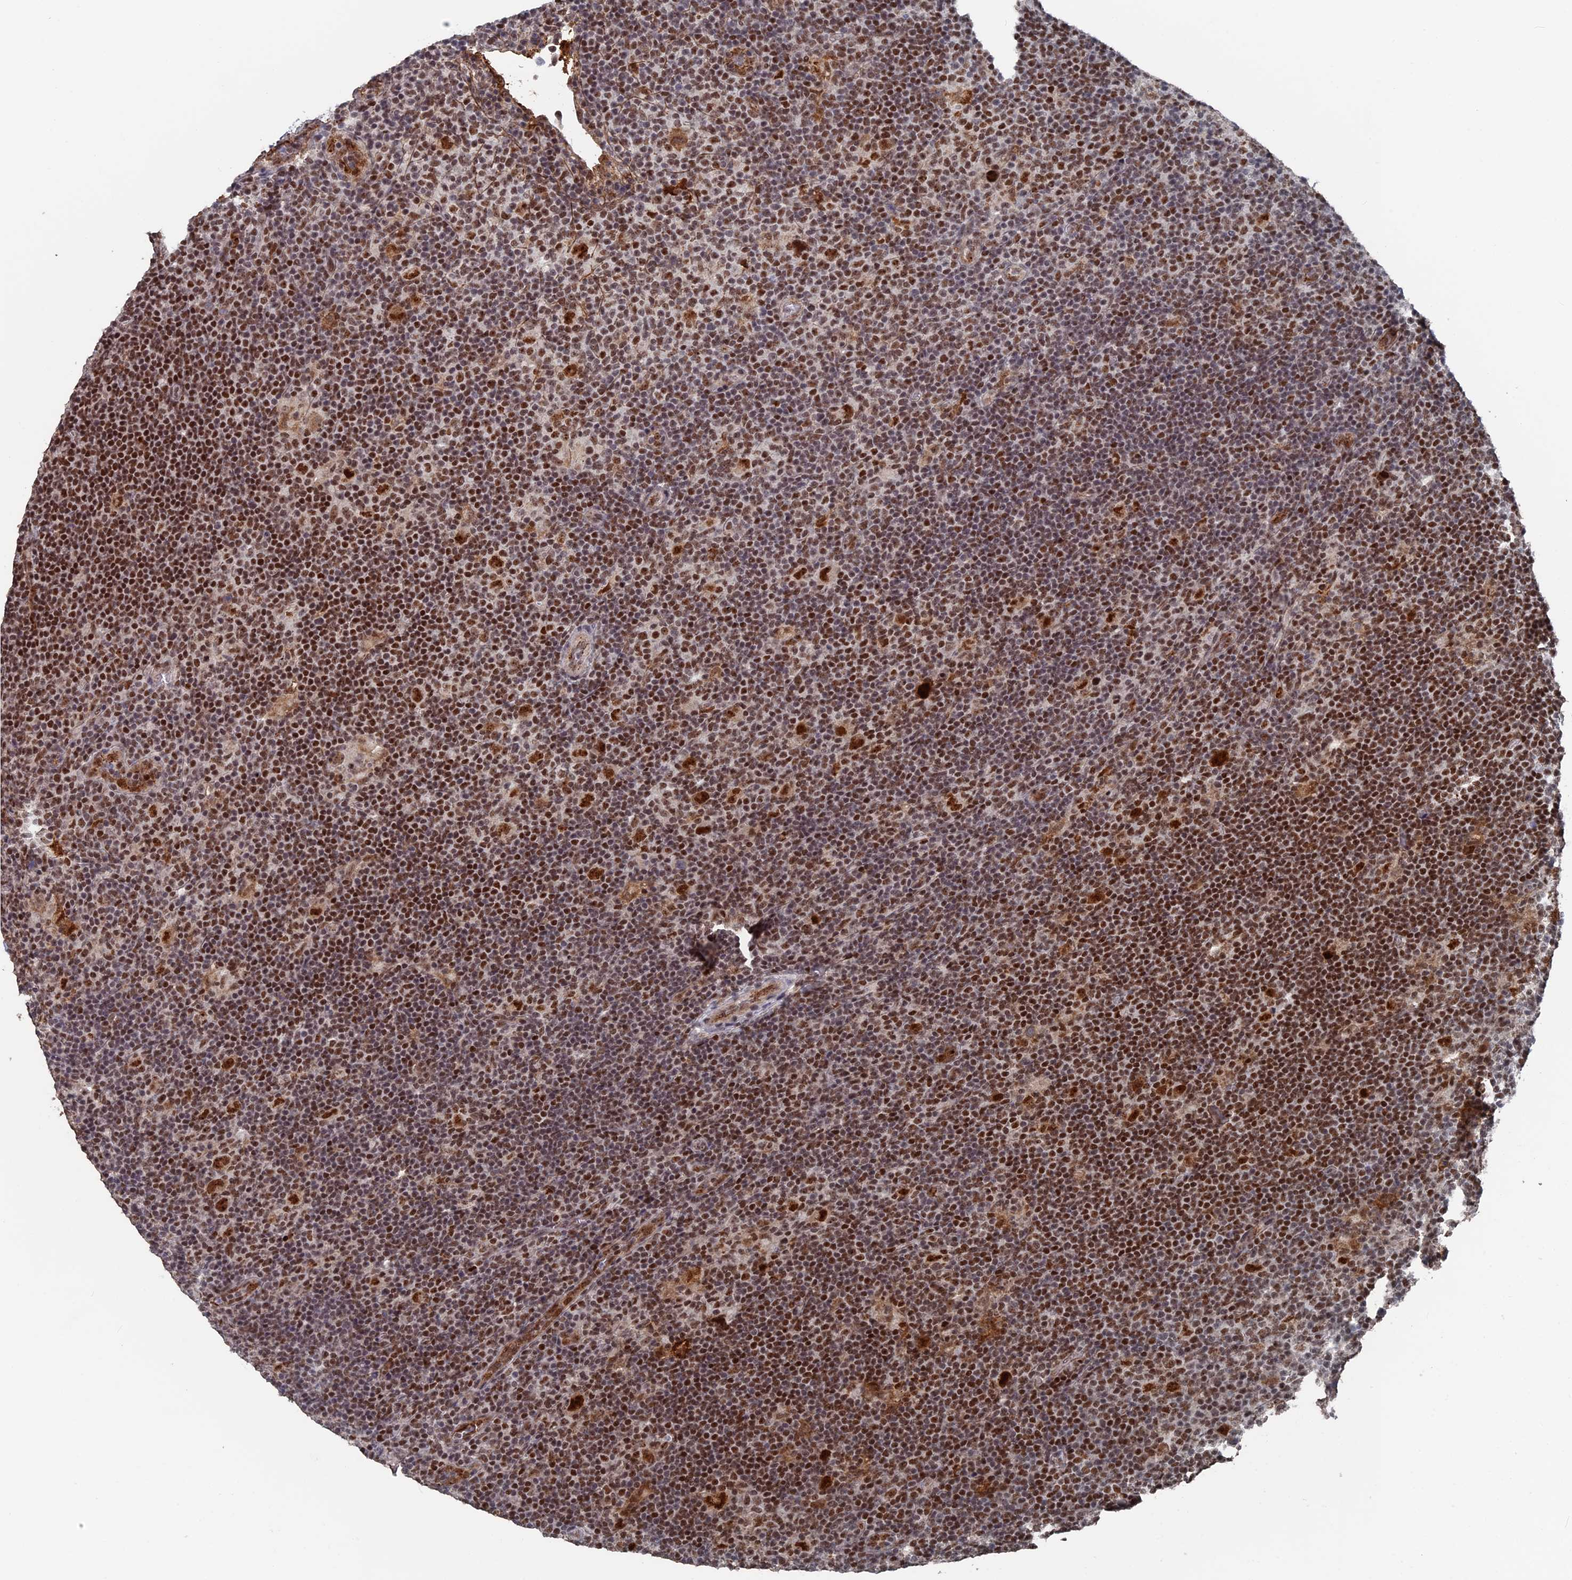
{"staining": {"intensity": "strong", "quantity": ">75%", "location": "nuclear"}, "tissue": "lymphoma", "cell_type": "Tumor cells", "image_type": "cancer", "snomed": [{"axis": "morphology", "description": "Hodgkin's disease, NOS"}, {"axis": "topography", "description": "Lymph node"}], "caption": "Brown immunohistochemical staining in Hodgkin's disease reveals strong nuclear staining in about >75% of tumor cells. (DAB (3,3'-diaminobenzidine) IHC with brightfield microscopy, high magnification).", "gene": "SH3D21", "patient": {"sex": "female", "age": 57}}